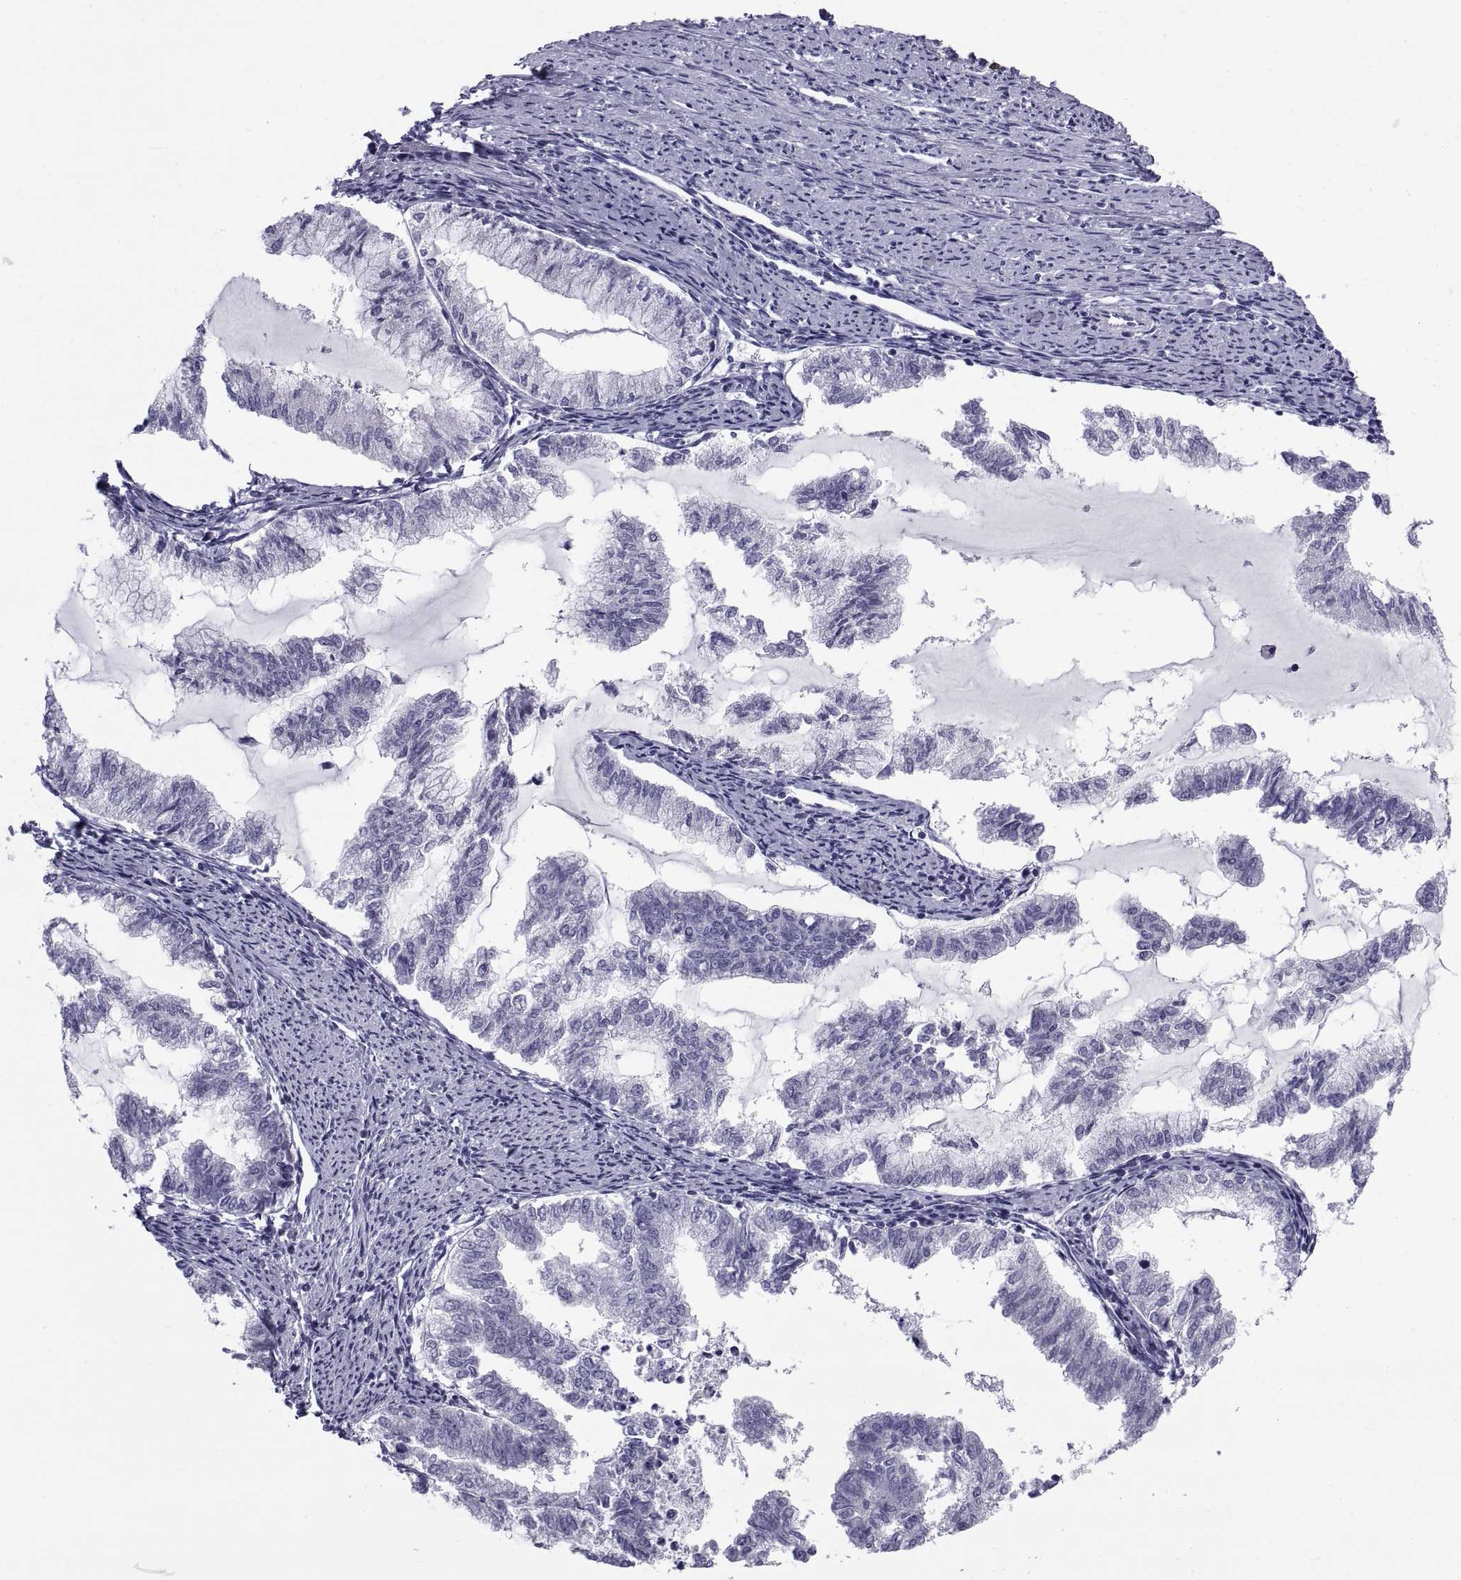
{"staining": {"intensity": "negative", "quantity": "none", "location": "none"}, "tissue": "endometrial cancer", "cell_type": "Tumor cells", "image_type": "cancer", "snomed": [{"axis": "morphology", "description": "Adenocarcinoma, NOS"}, {"axis": "topography", "description": "Endometrium"}], "caption": "This is an immunohistochemistry micrograph of adenocarcinoma (endometrial). There is no expression in tumor cells.", "gene": "NPTX2", "patient": {"sex": "female", "age": 79}}